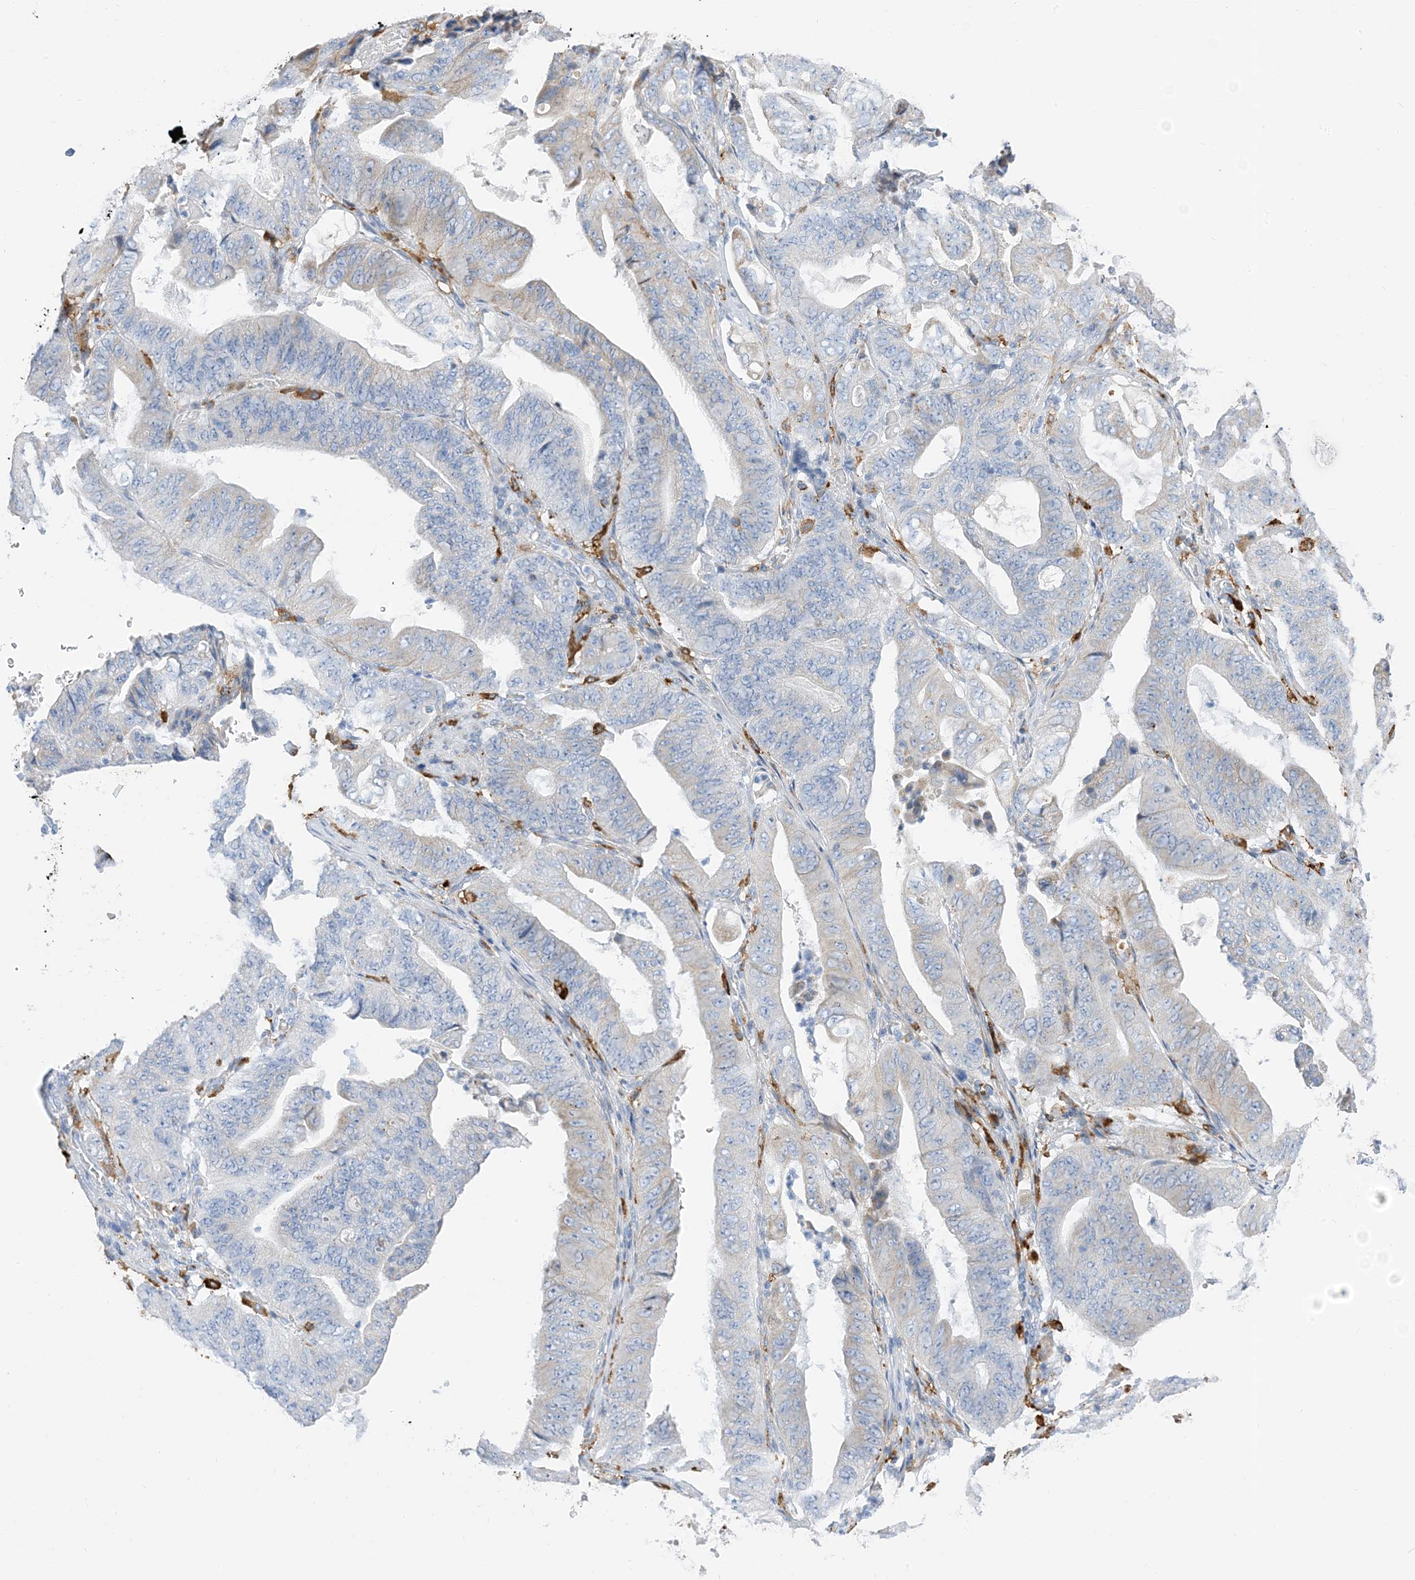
{"staining": {"intensity": "weak", "quantity": "<25%", "location": "cytoplasmic/membranous"}, "tissue": "stomach cancer", "cell_type": "Tumor cells", "image_type": "cancer", "snomed": [{"axis": "morphology", "description": "Adenocarcinoma, NOS"}, {"axis": "topography", "description": "Stomach"}], "caption": "IHC histopathology image of neoplastic tissue: stomach cancer (adenocarcinoma) stained with DAB shows no significant protein expression in tumor cells.", "gene": "DPH3", "patient": {"sex": "female", "age": 73}}